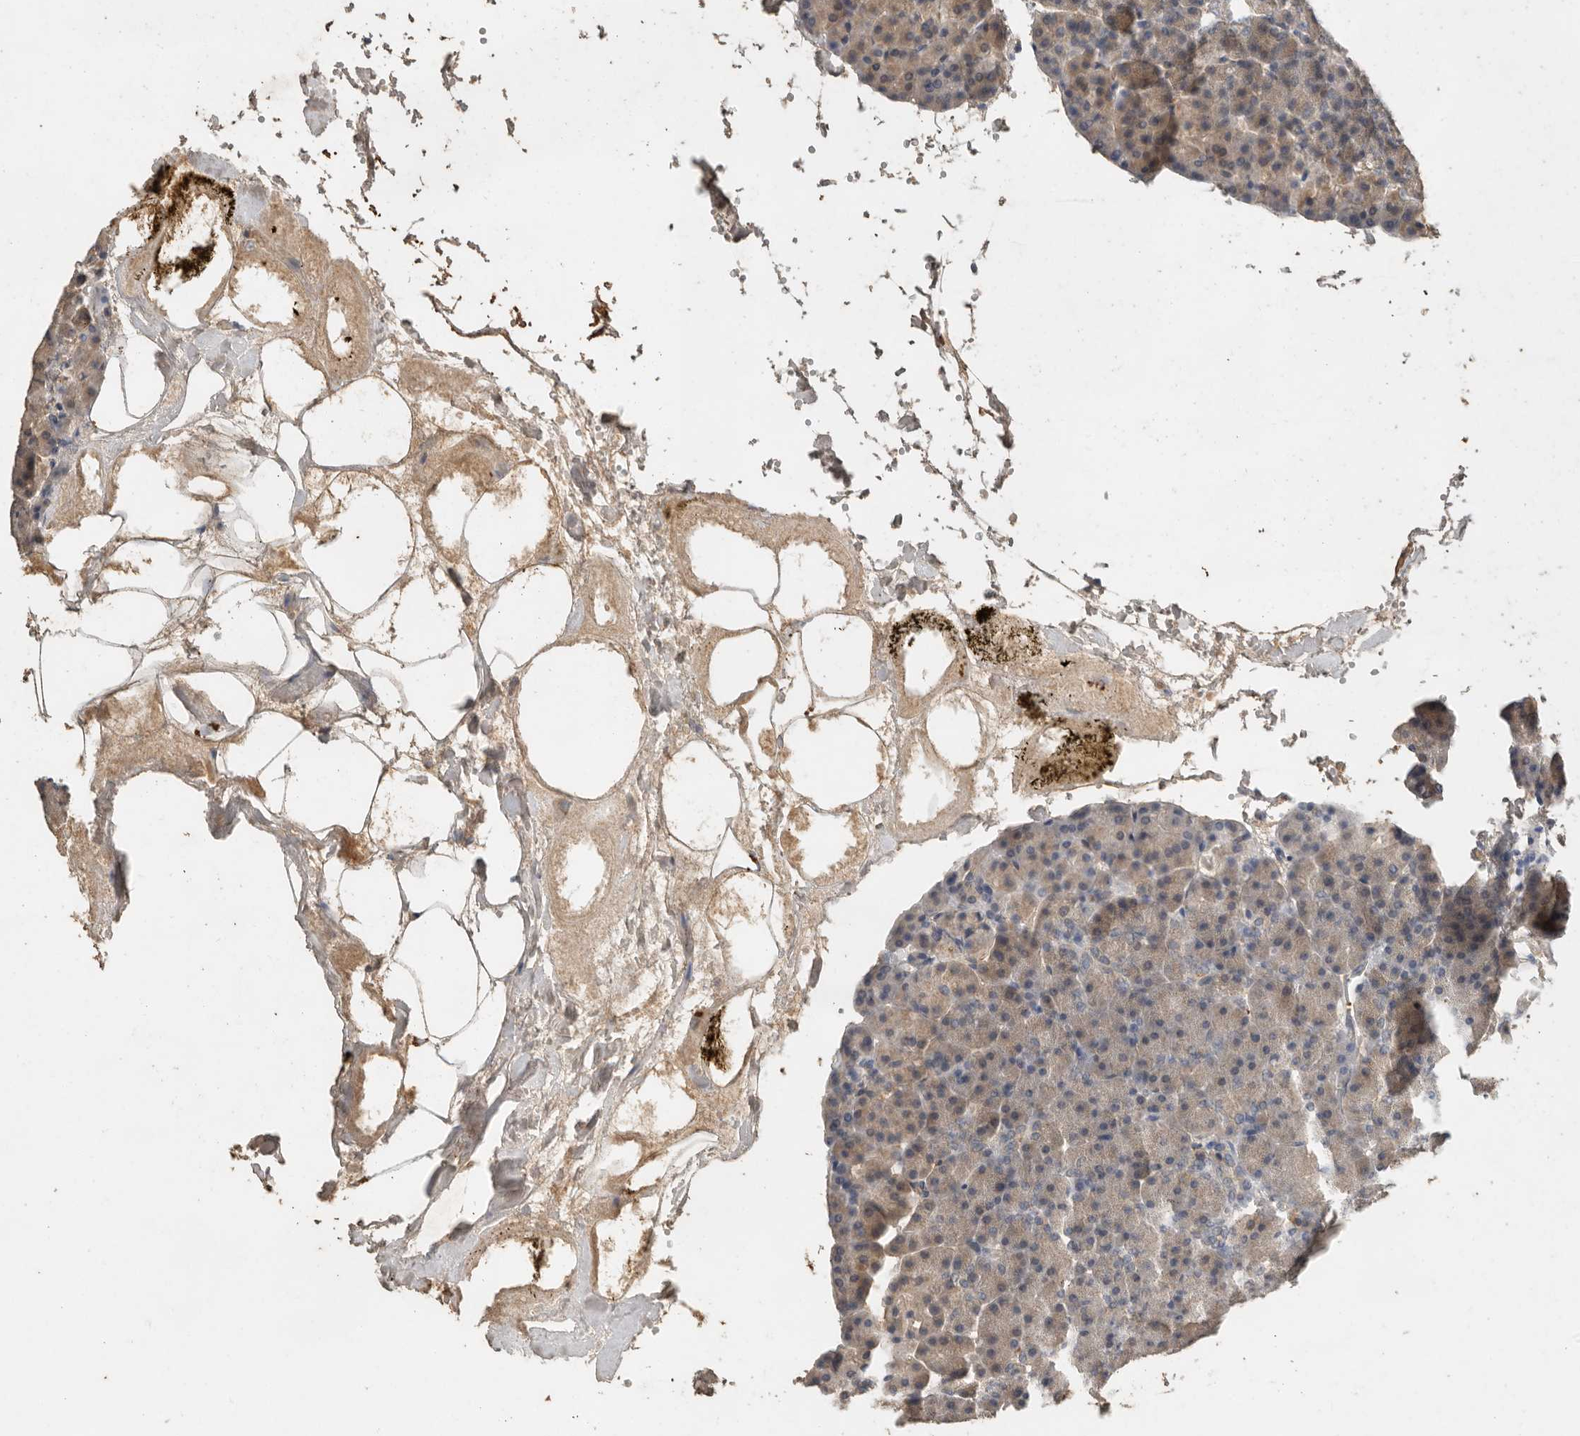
{"staining": {"intensity": "weak", "quantity": "25%-75%", "location": "cytoplasmic/membranous"}, "tissue": "pancreas", "cell_type": "Exocrine glandular cells", "image_type": "normal", "snomed": [{"axis": "morphology", "description": "Normal tissue, NOS"}, {"axis": "topography", "description": "Pancreas"}], "caption": "Exocrine glandular cells reveal weak cytoplasmic/membranous positivity in approximately 25%-75% of cells in normal pancreas. (DAB = brown stain, brightfield microscopy at high magnification).", "gene": "CTF1", "patient": {"sex": "female", "age": 35}}